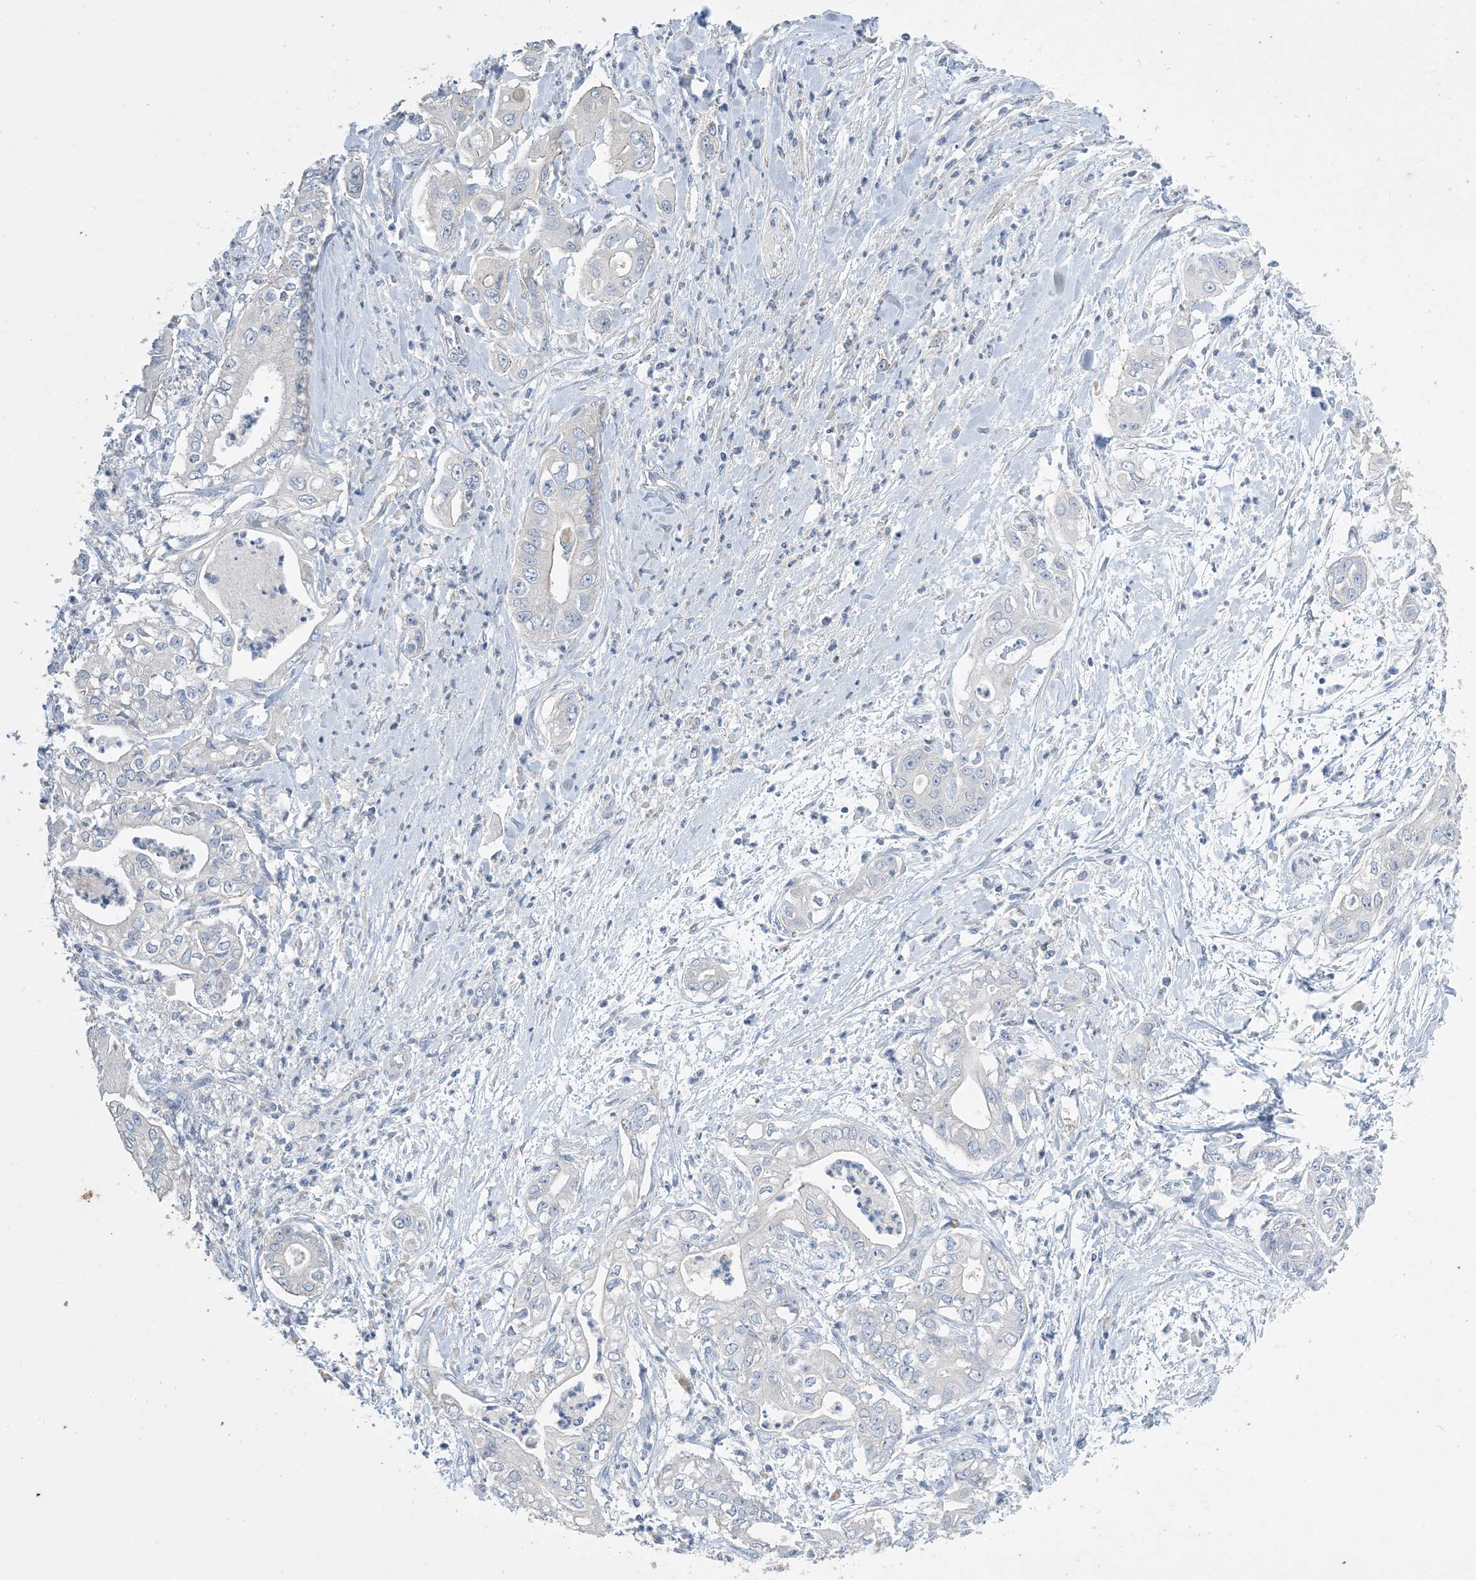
{"staining": {"intensity": "negative", "quantity": "none", "location": "none"}, "tissue": "pancreatic cancer", "cell_type": "Tumor cells", "image_type": "cancer", "snomed": [{"axis": "morphology", "description": "Adenocarcinoma, NOS"}, {"axis": "topography", "description": "Pancreas"}], "caption": "The image displays no staining of tumor cells in pancreatic adenocarcinoma.", "gene": "KPRP", "patient": {"sex": "female", "age": 78}}